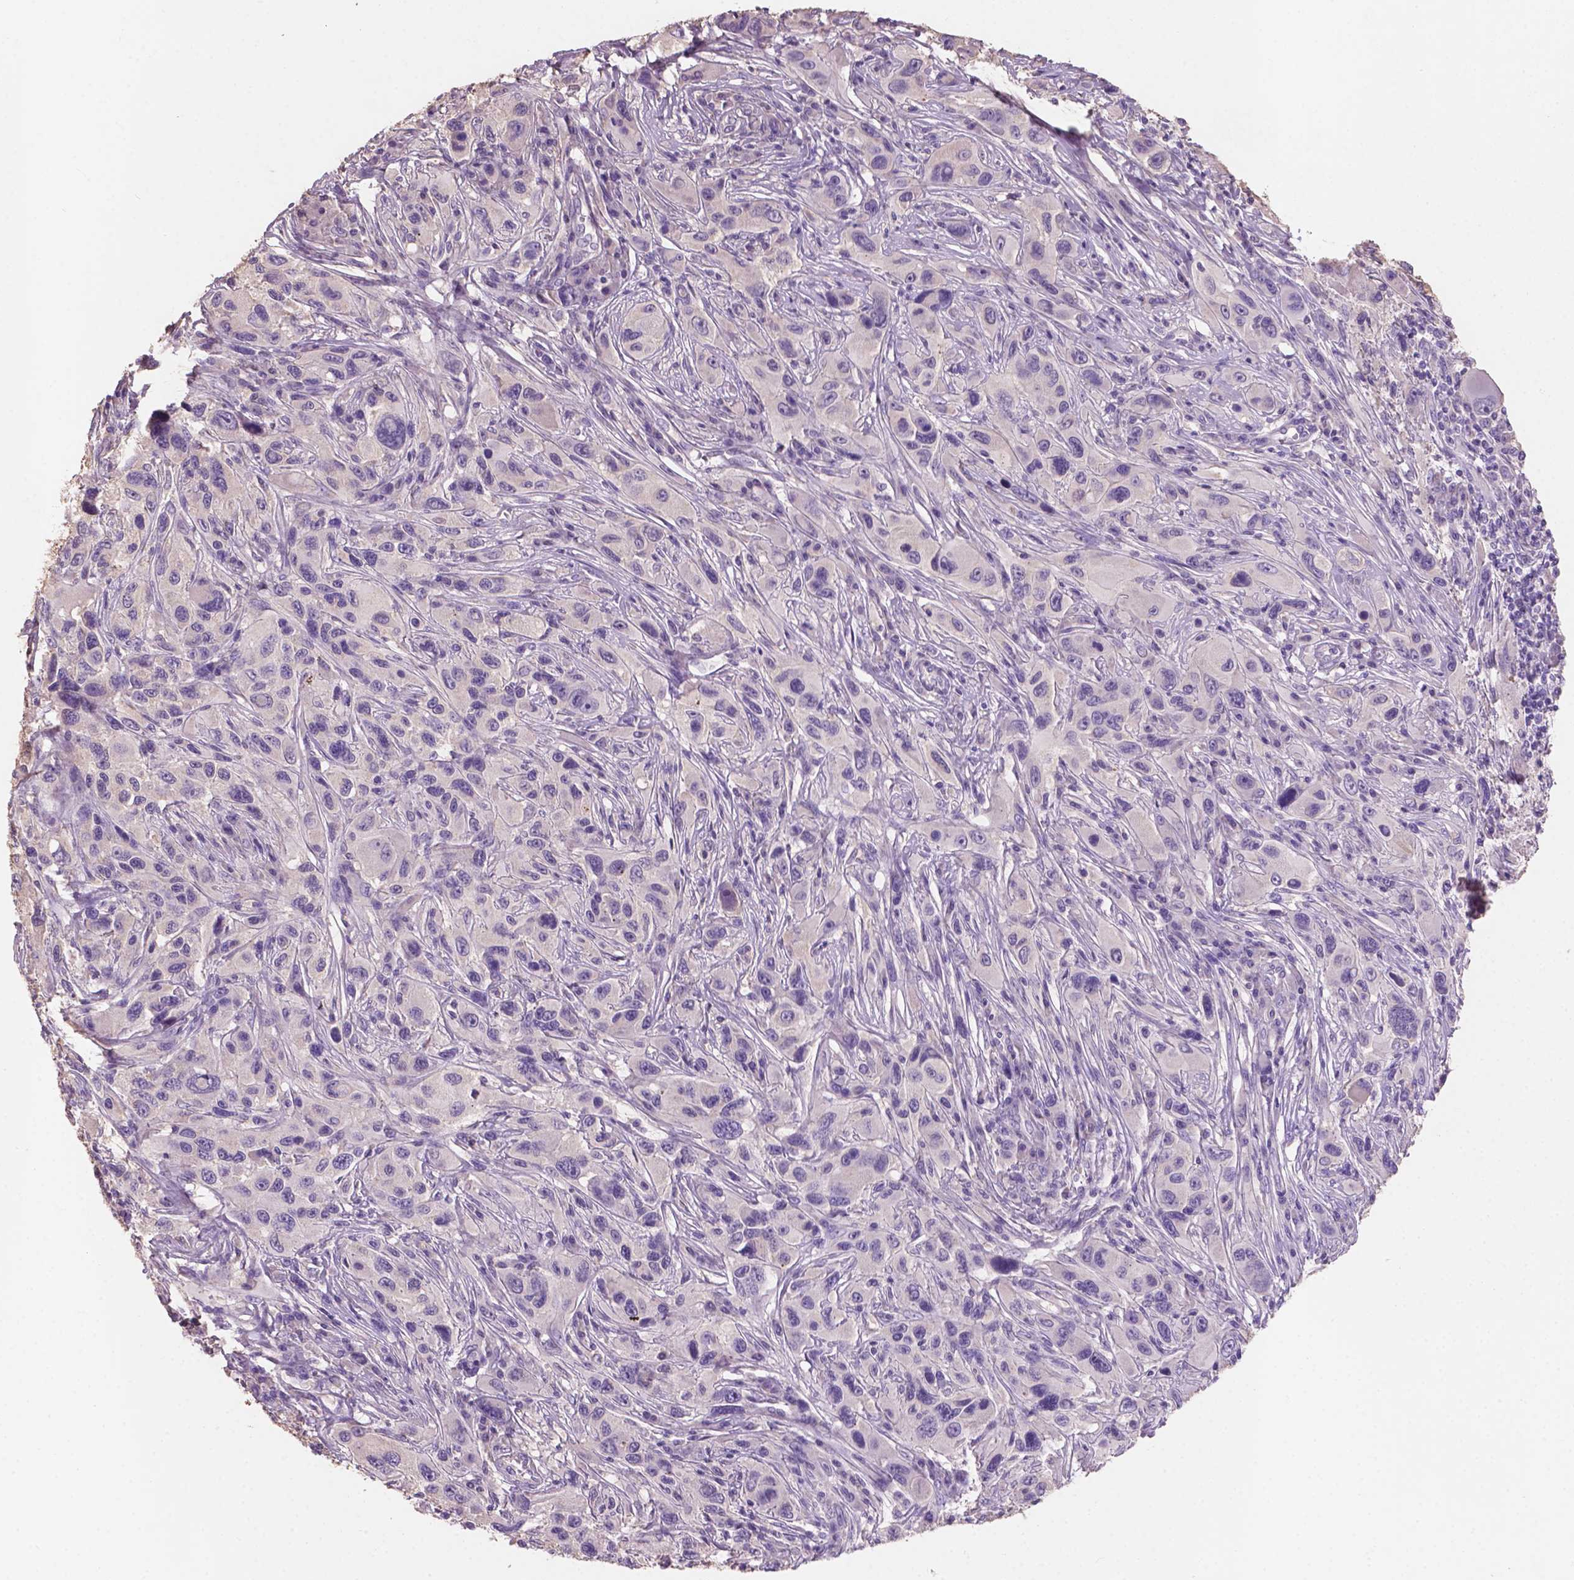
{"staining": {"intensity": "negative", "quantity": "none", "location": "none"}, "tissue": "melanoma", "cell_type": "Tumor cells", "image_type": "cancer", "snomed": [{"axis": "morphology", "description": "Malignant melanoma, NOS"}, {"axis": "topography", "description": "Skin"}], "caption": "There is no significant expression in tumor cells of malignant melanoma.", "gene": "SBSN", "patient": {"sex": "male", "age": 53}}